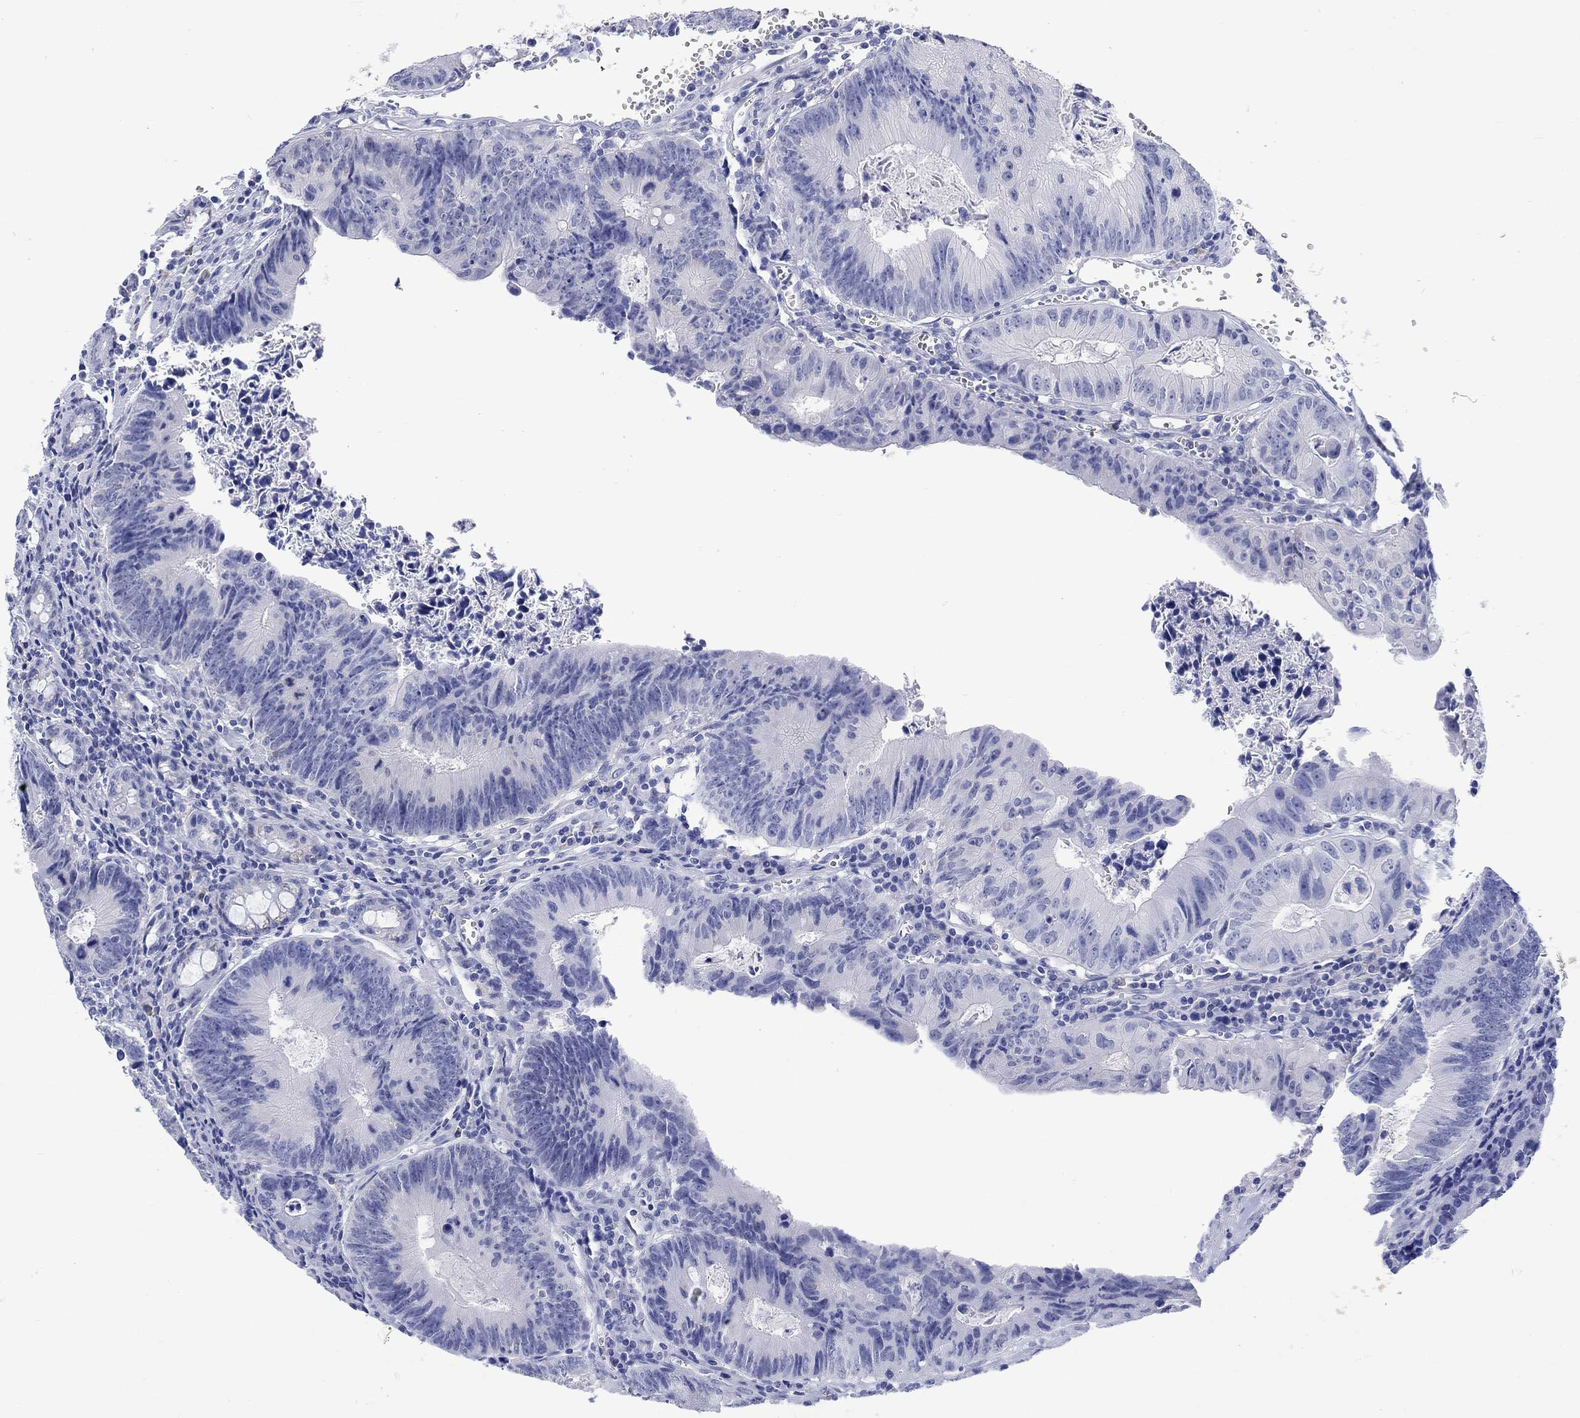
{"staining": {"intensity": "negative", "quantity": "none", "location": "none"}, "tissue": "colorectal cancer", "cell_type": "Tumor cells", "image_type": "cancer", "snomed": [{"axis": "morphology", "description": "Adenocarcinoma, NOS"}, {"axis": "topography", "description": "Colon"}], "caption": "This is an immunohistochemistry image of human colorectal cancer. There is no positivity in tumor cells.", "gene": "MSI1", "patient": {"sex": "female", "age": 87}}